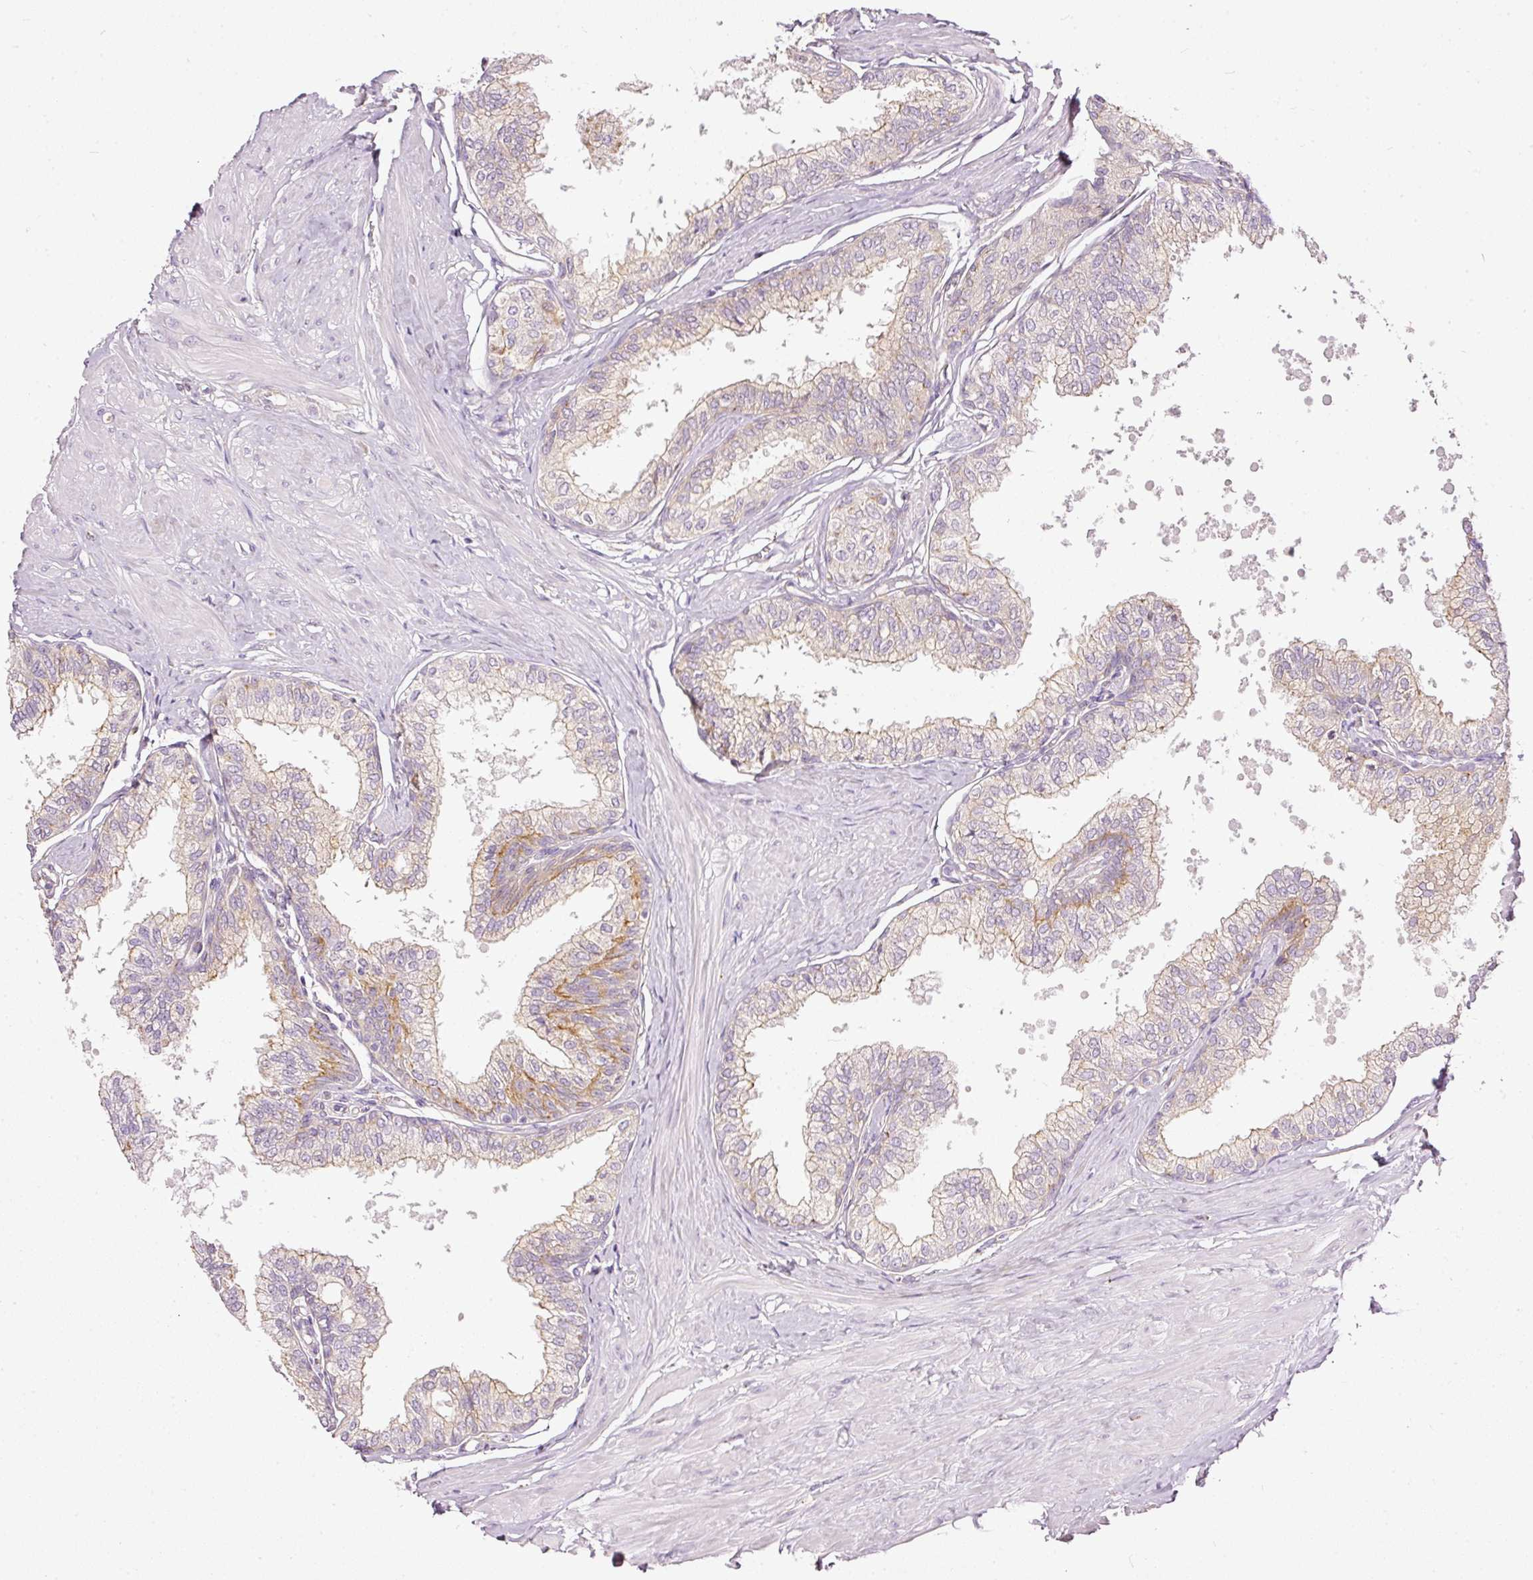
{"staining": {"intensity": "moderate", "quantity": "<25%", "location": "cytoplasmic/membranous"}, "tissue": "seminal vesicle", "cell_type": "Glandular cells", "image_type": "normal", "snomed": [{"axis": "morphology", "description": "Normal tissue, NOS"}, {"axis": "topography", "description": "Prostate"}, {"axis": "topography", "description": "Seminal veicle"}], "caption": "Normal seminal vesicle was stained to show a protein in brown. There is low levels of moderate cytoplasmic/membranous expression in about <25% of glandular cells. The staining was performed using DAB (3,3'-diaminobenzidine), with brown indicating positive protein expression. Nuclei are stained blue with hematoxylin.", "gene": "PAQR9", "patient": {"sex": "male", "age": 60}}